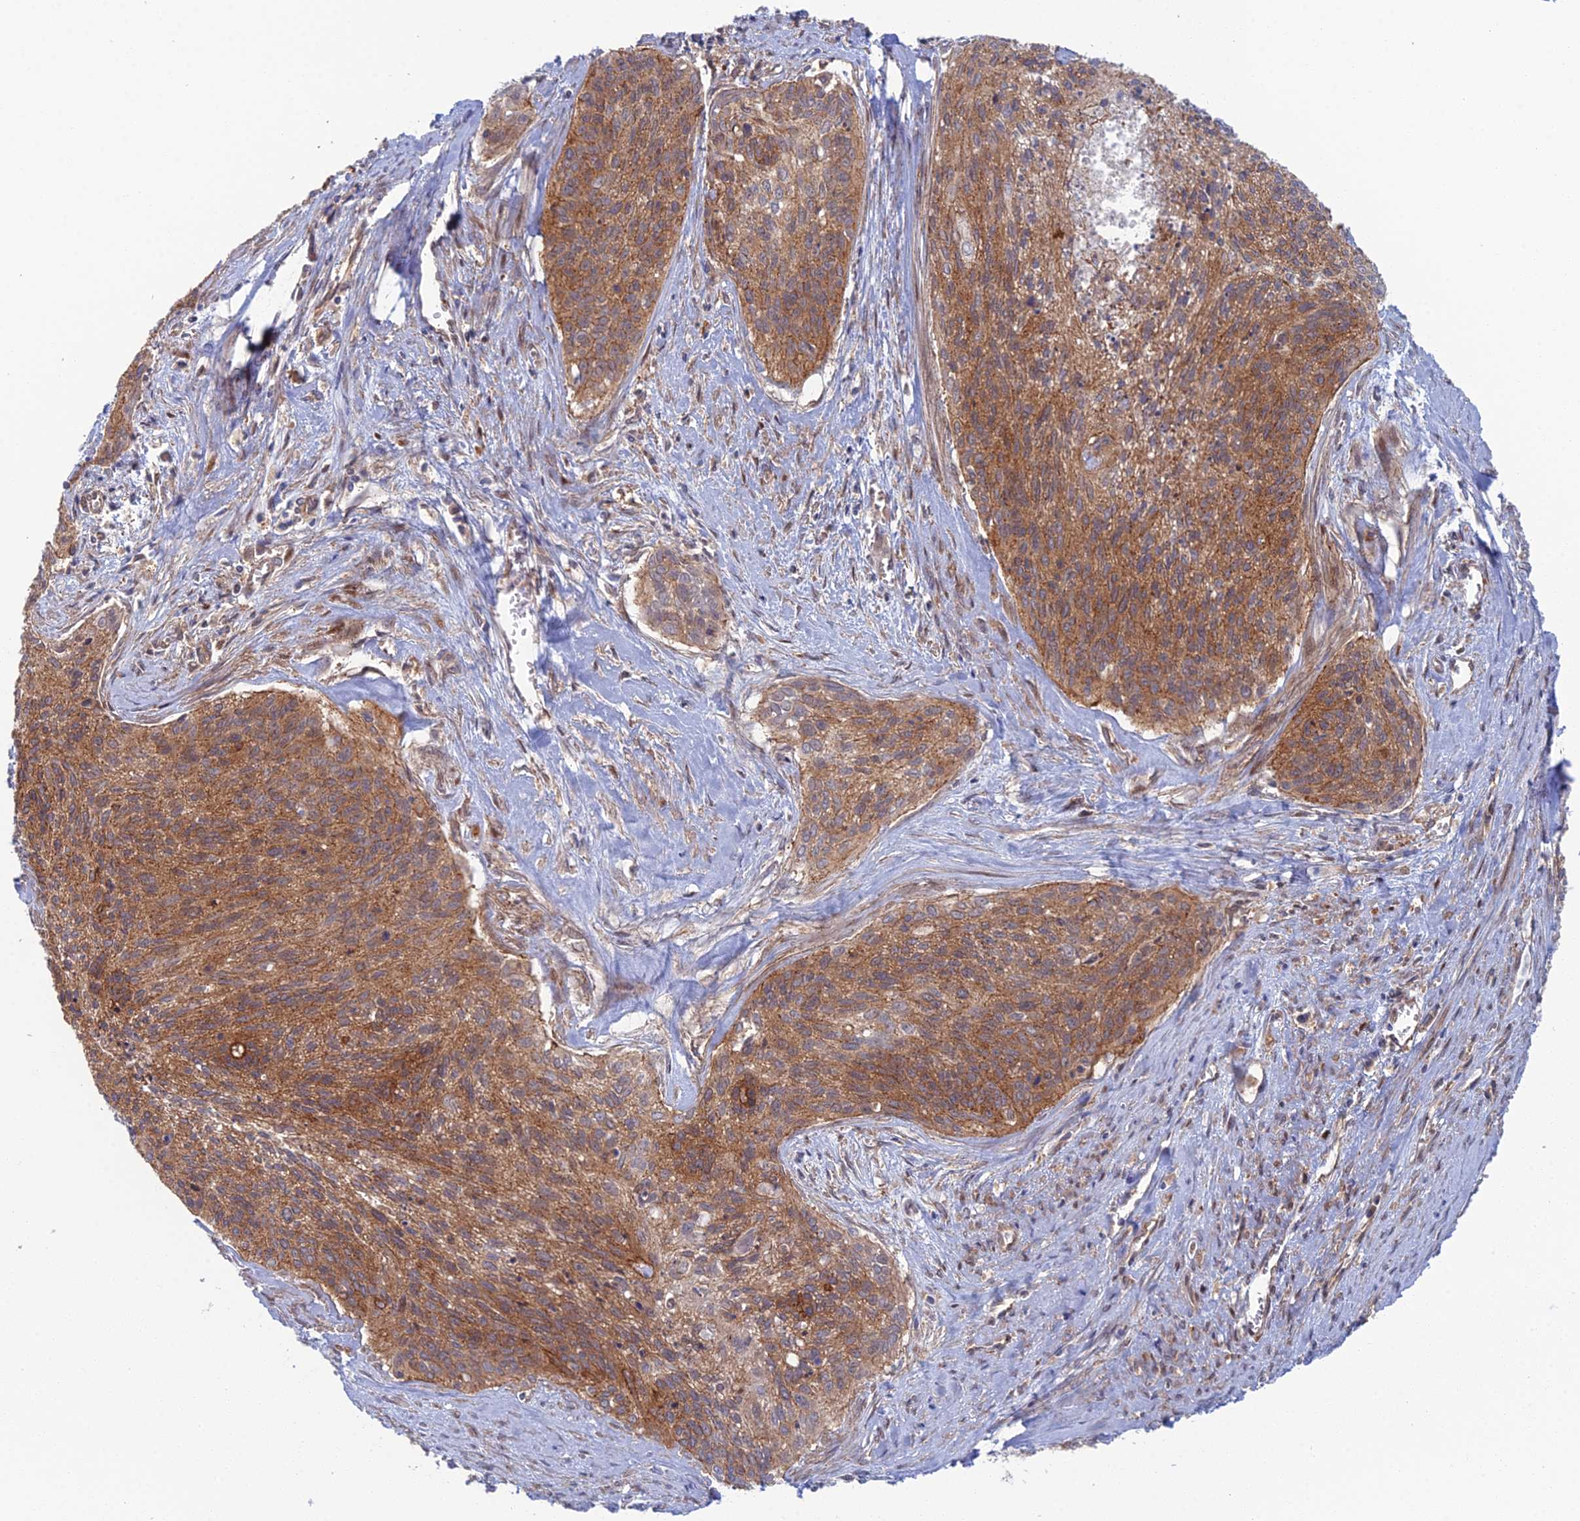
{"staining": {"intensity": "moderate", "quantity": ">75%", "location": "cytoplasmic/membranous"}, "tissue": "cervical cancer", "cell_type": "Tumor cells", "image_type": "cancer", "snomed": [{"axis": "morphology", "description": "Squamous cell carcinoma, NOS"}, {"axis": "topography", "description": "Cervix"}], "caption": "Moderate cytoplasmic/membranous protein staining is identified in approximately >75% of tumor cells in cervical cancer (squamous cell carcinoma). The staining was performed using DAB (3,3'-diaminobenzidine) to visualize the protein expression in brown, while the nuclei were stained in blue with hematoxylin (Magnification: 20x).", "gene": "ABHD1", "patient": {"sex": "female", "age": 55}}